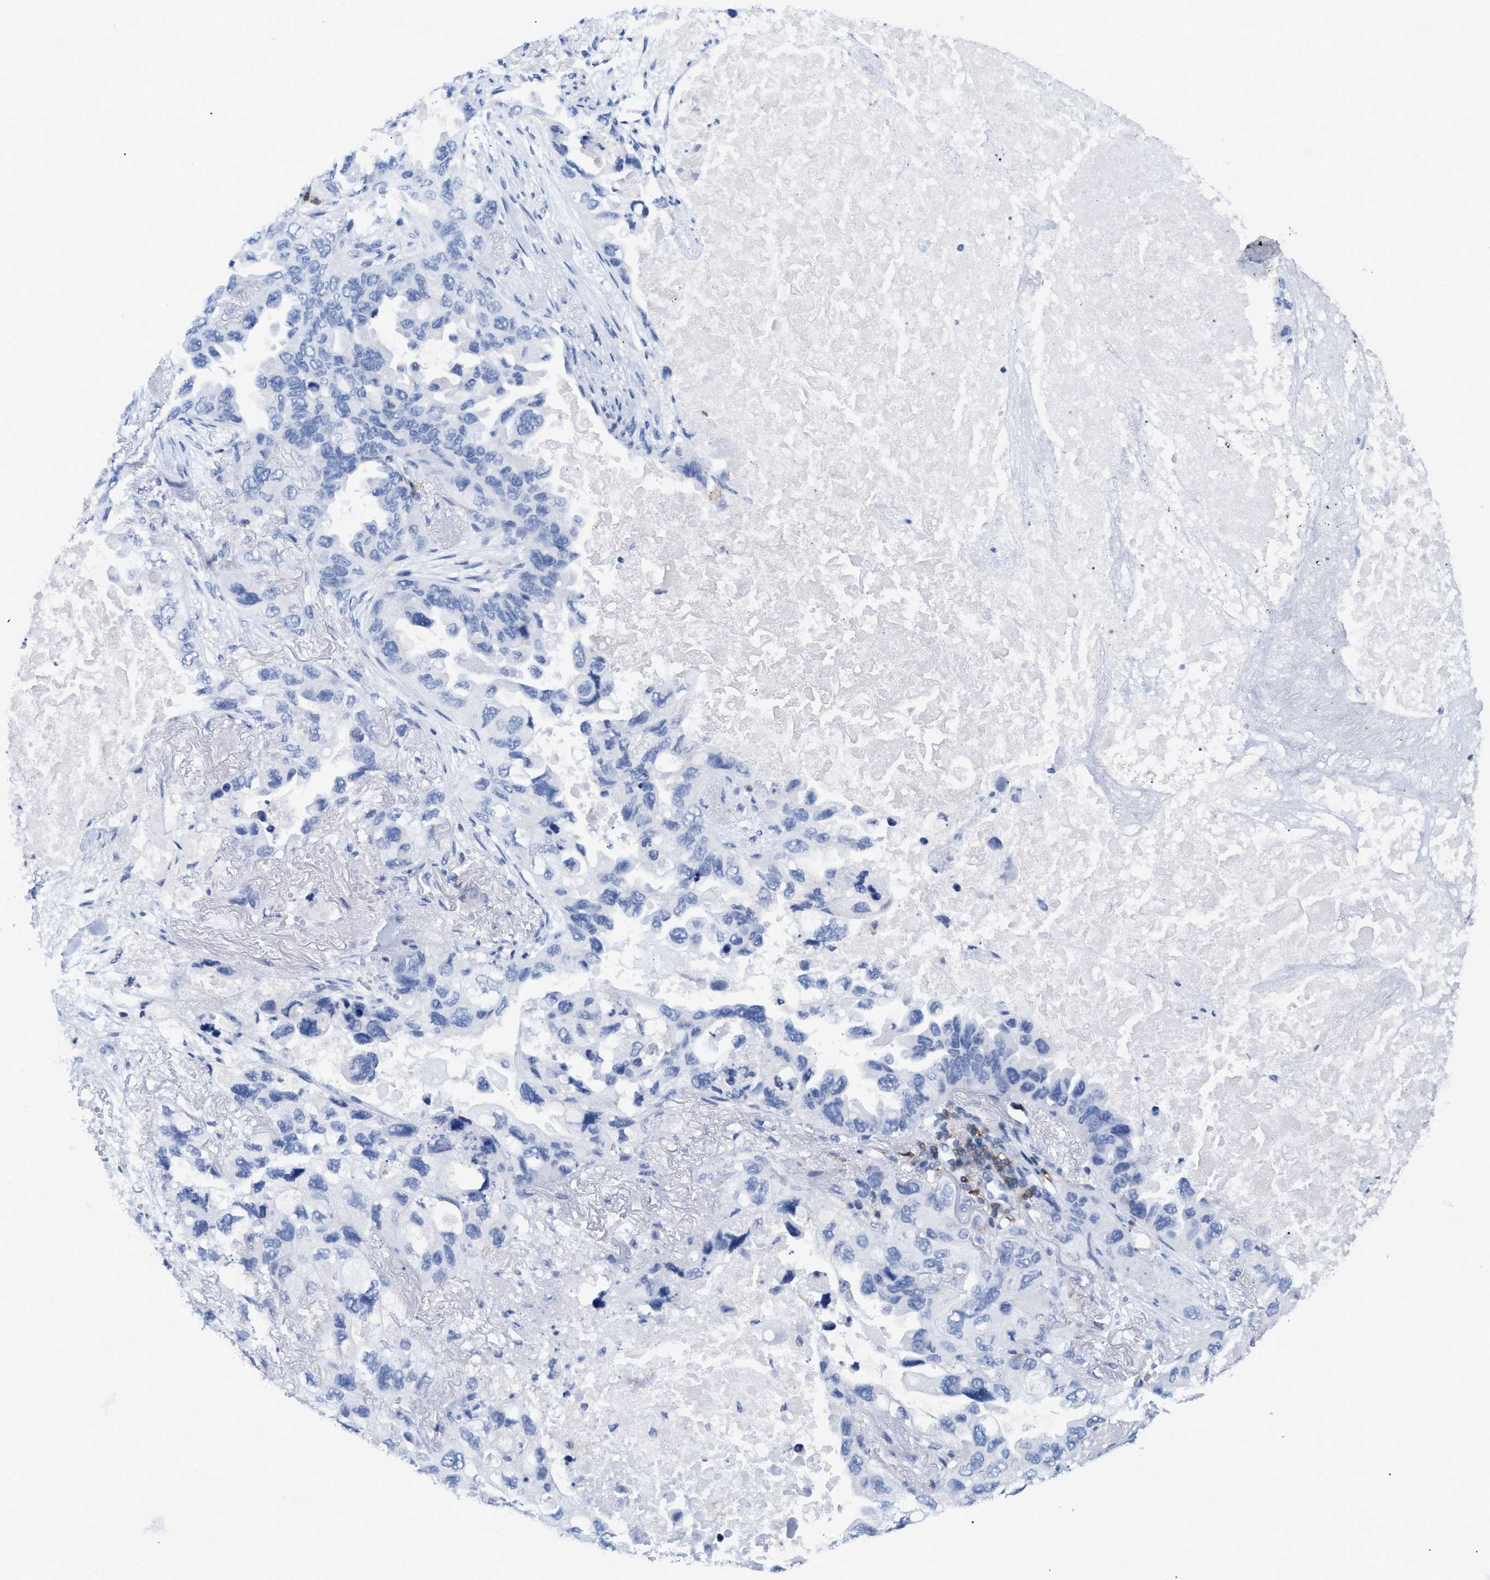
{"staining": {"intensity": "negative", "quantity": "none", "location": "none"}, "tissue": "lung cancer", "cell_type": "Tumor cells", "image_type": "cancer", "snomed": [{"axis": "morphology", "description": "Squamous cell carcinoma, NOS"}, {"axis": "topography", "description": "Lung"}], "caption": "An IHC image of lung cancer (squamous cell carcinoma) is shown. There is no staining in tumor cells of lung cancer (squamous cell carcinoma).", "gene": "CD5", "patient": {"sex": "female", "age": 73}}